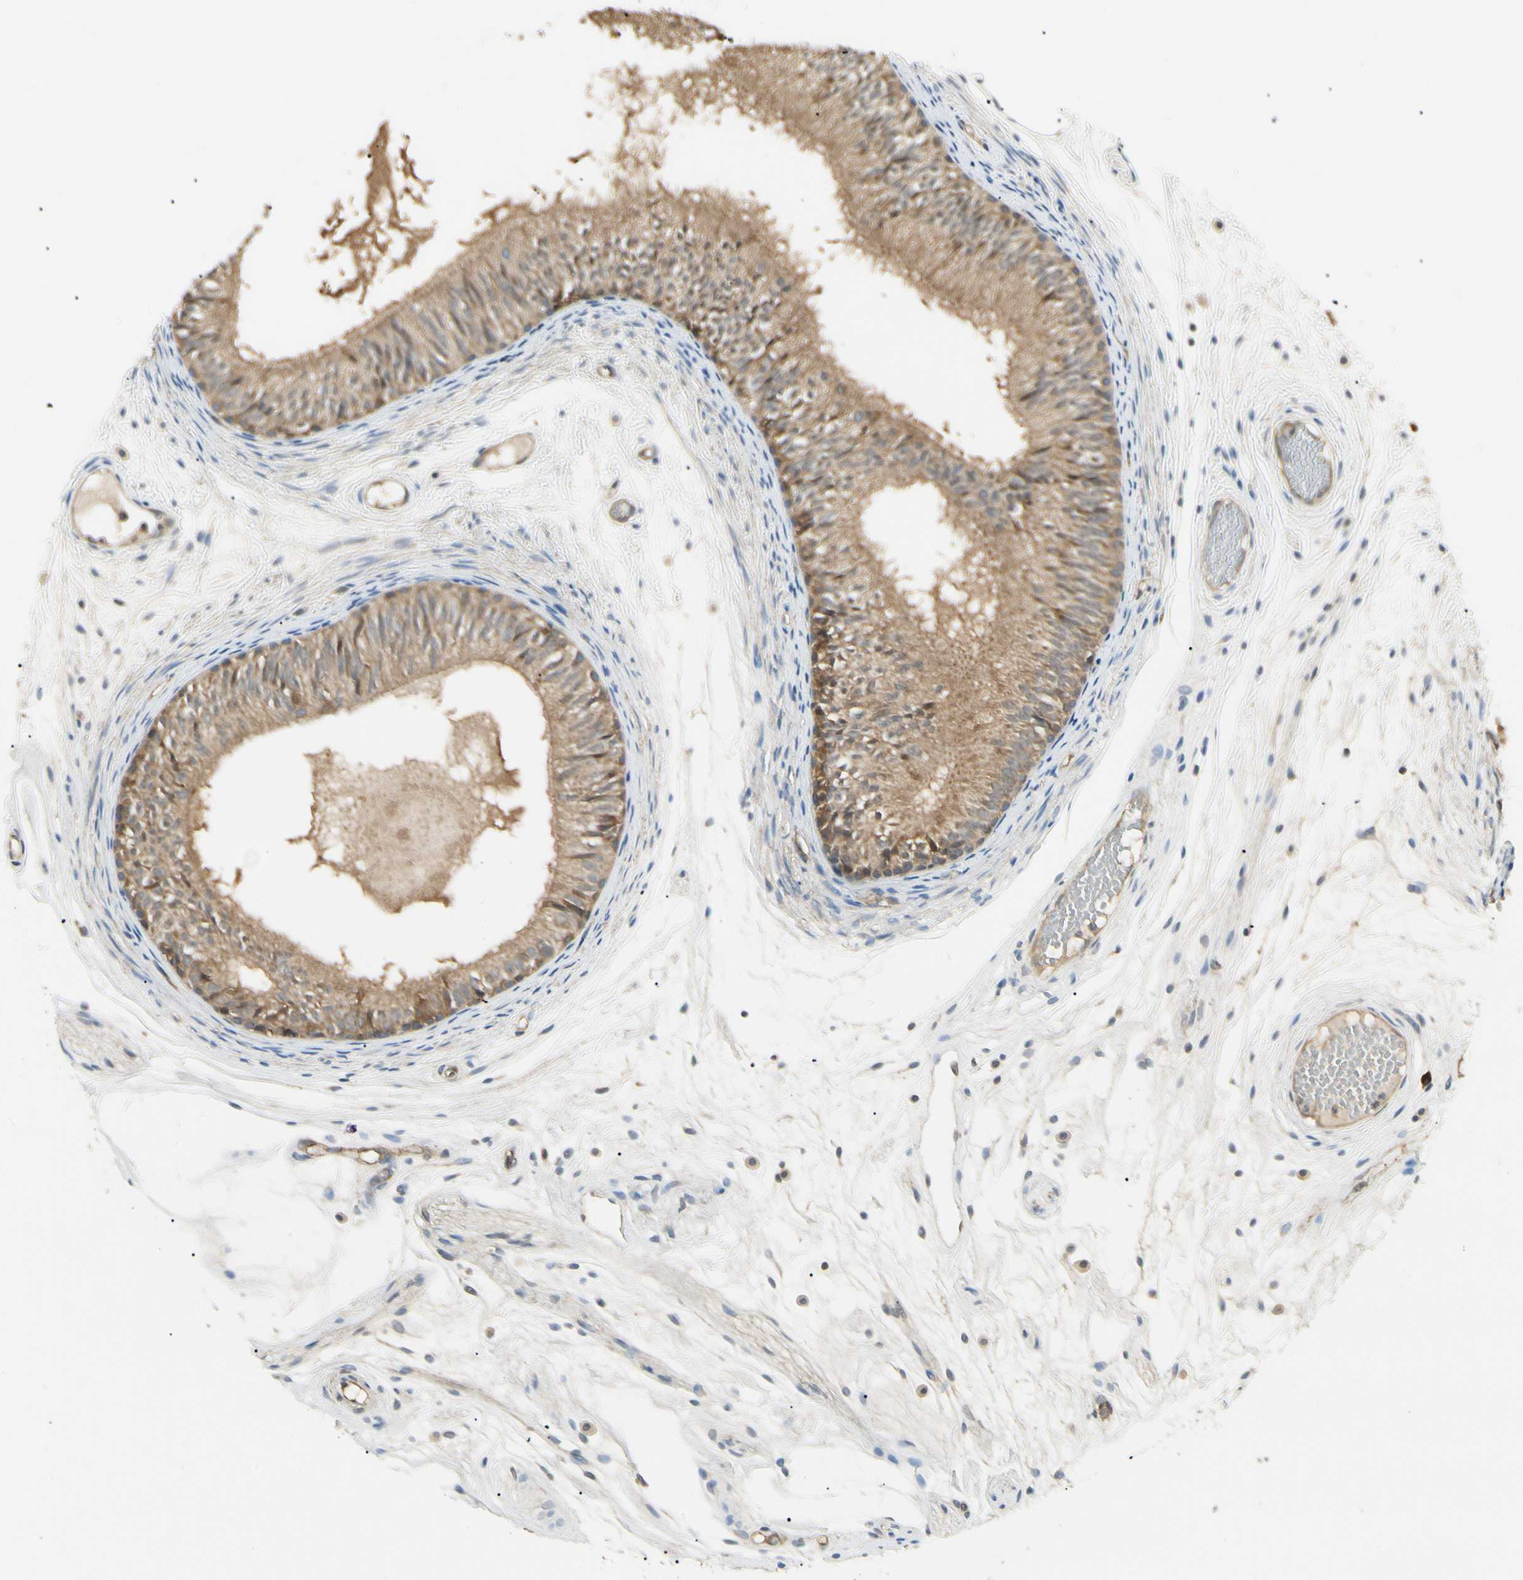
{"staining": {"intensity": "moderate", "quantity": ">75%", "location": "cytoplasmic/membranous"}, "tissue": "epididymis", "cell_type": "Glandular cells", "image_type": "normal", "snomed": [{"axis": "morphology", "description": "Normal tissue, NOS"}, {"axis": "morphology", "description": "Atrophy, NOS"}, {"axis": "topography", "description": "Testis"}, {"axis": "topography", "description": "Epididymis"}], "caption": "Benign epididymis shows moderate cytoplasmic/membranous positivity in about >75% of glandular cells, visualized by immunohistochemistry.", "gene": "NME1", "patient": {"sex": "male", "age": 18}}